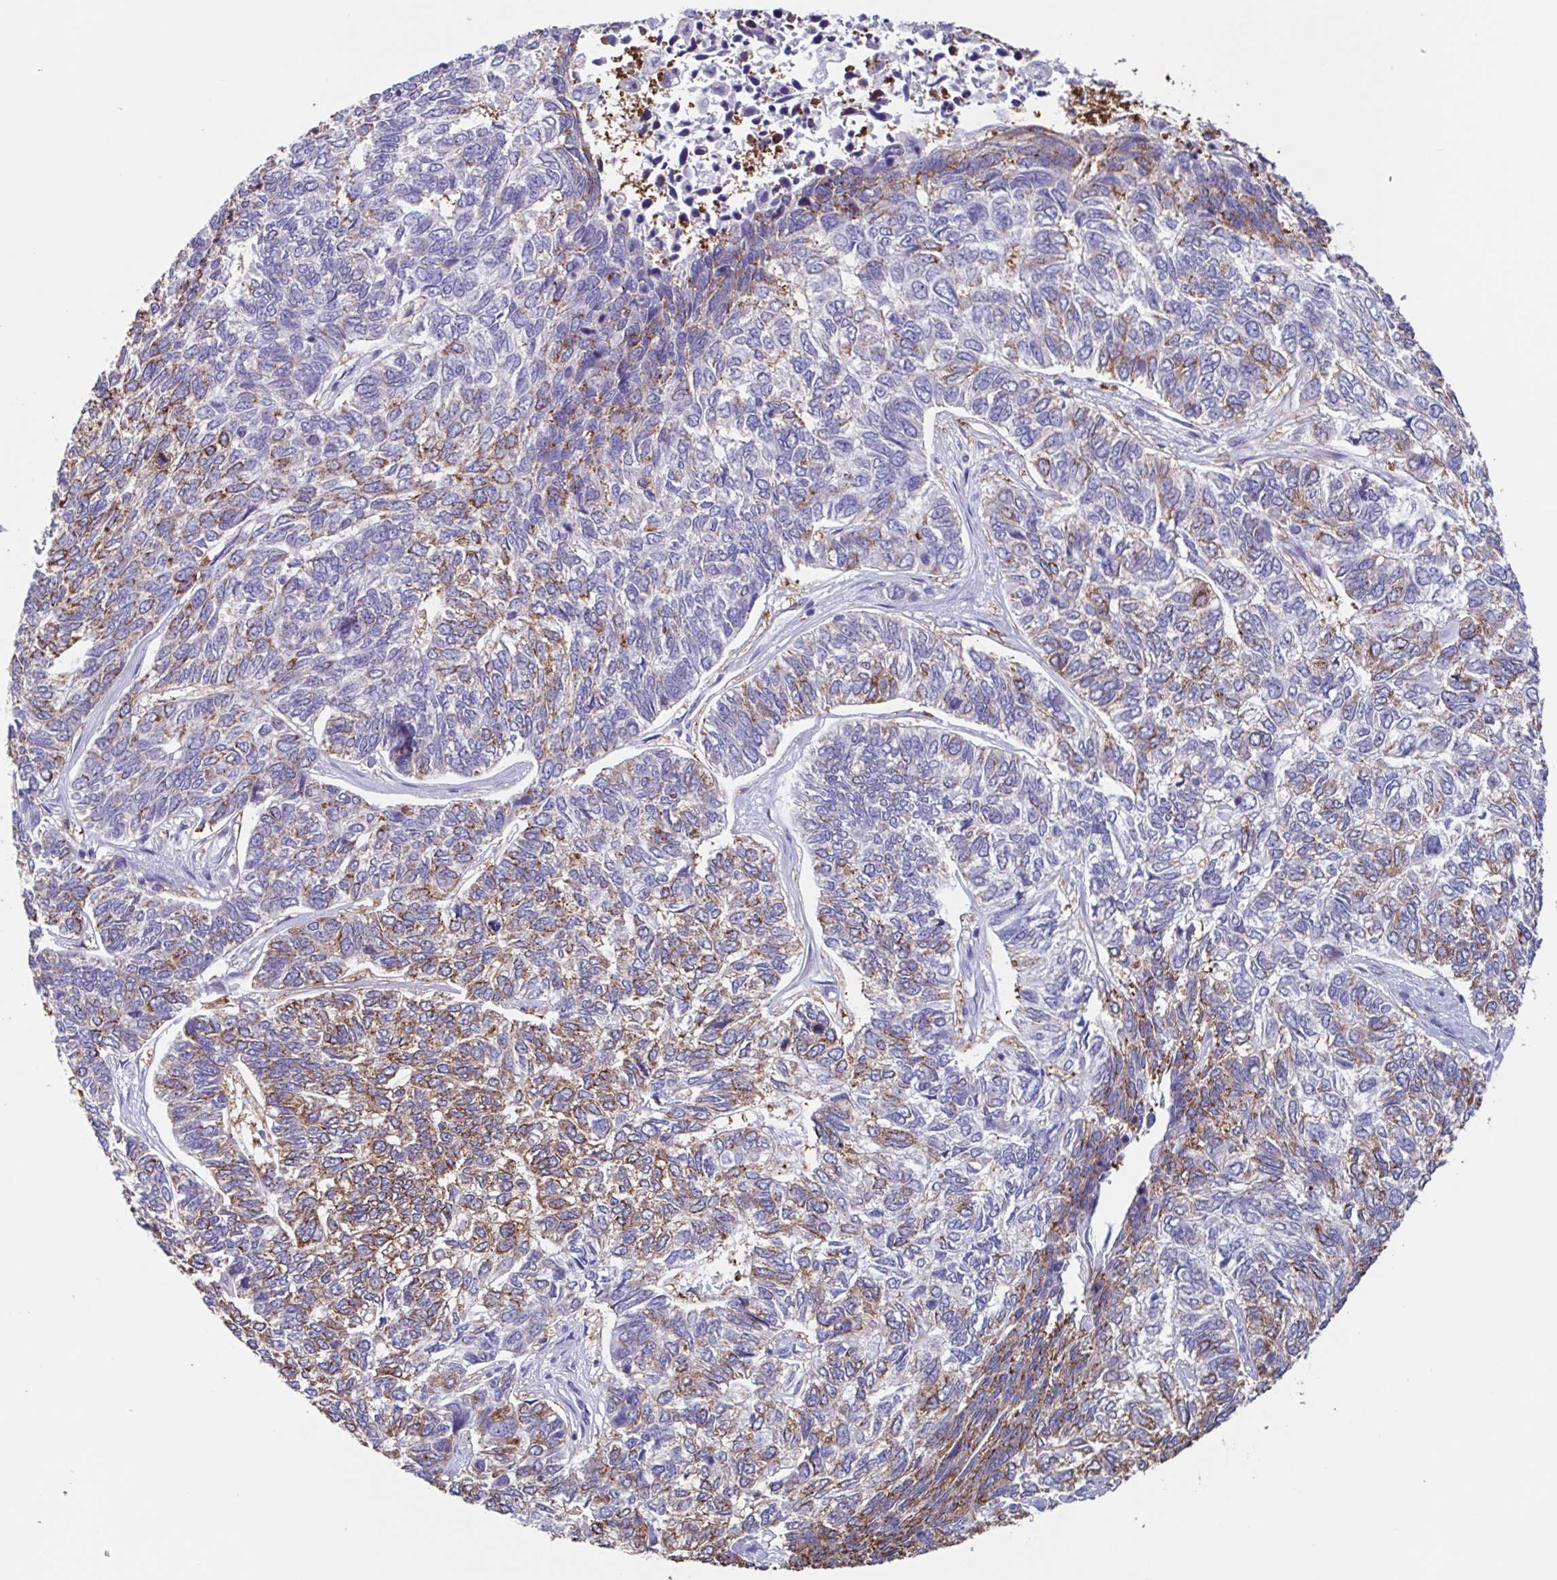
{"staining": {"intensity": "moderate", "quantity": "<25%", "location": "cytoplasmic/membranous"}, "tissue": "skin cancer", "cell_type": "Tumor cells", "image_type": "cancer", "snomed": [{"axis": "morphology", "description": "Basal cell carcinoma"}, {"axis": "topography", "description": "Skin"}], "caption": "Human skin cancer (basal cell carcinoma) stained with a protein marker reveals moderate staining in tumor cells.", "gene": "TPD52", "patient": {"sex": "female", "age": 65}}